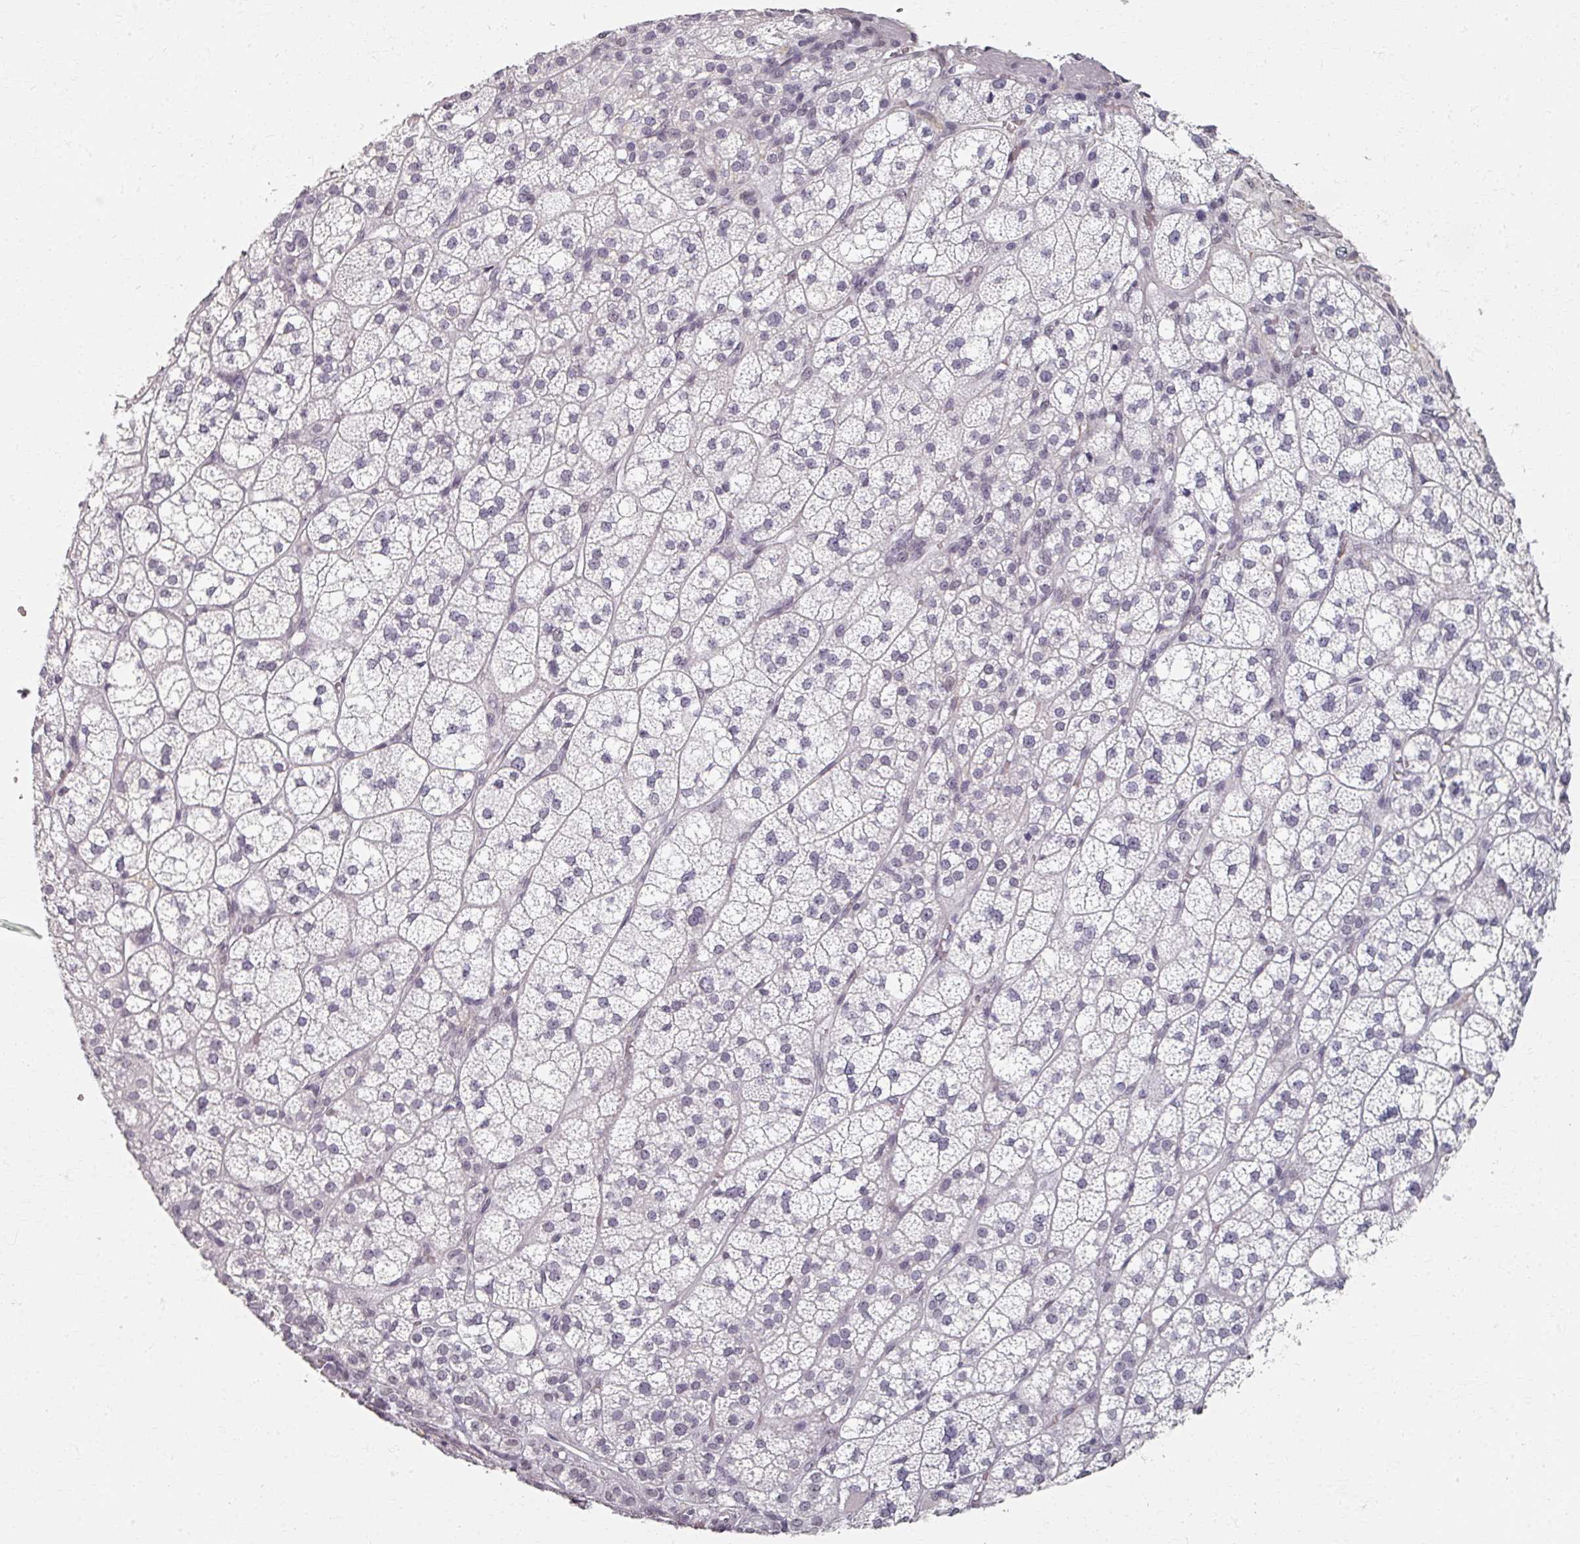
{"staining": {"intensity": "moderate", "quantity": "<25%", "location": "nuclear"}, "tissue": "adrenal gland", "cell_type": "Glandular cells", "image_type": "normal", "snomed": [{"axis": "morphology", "description": "Normal tissue, NOS"}, {"axis": "topography", "description": "Adrenal gland"}], "caption": "A brown stain shows moderate nuclear positivity of a protein in glandular cells of unremarkable adrenal gland.", "gene": "RIPOR3", "patient": {"sex": "female", "age": 60}}